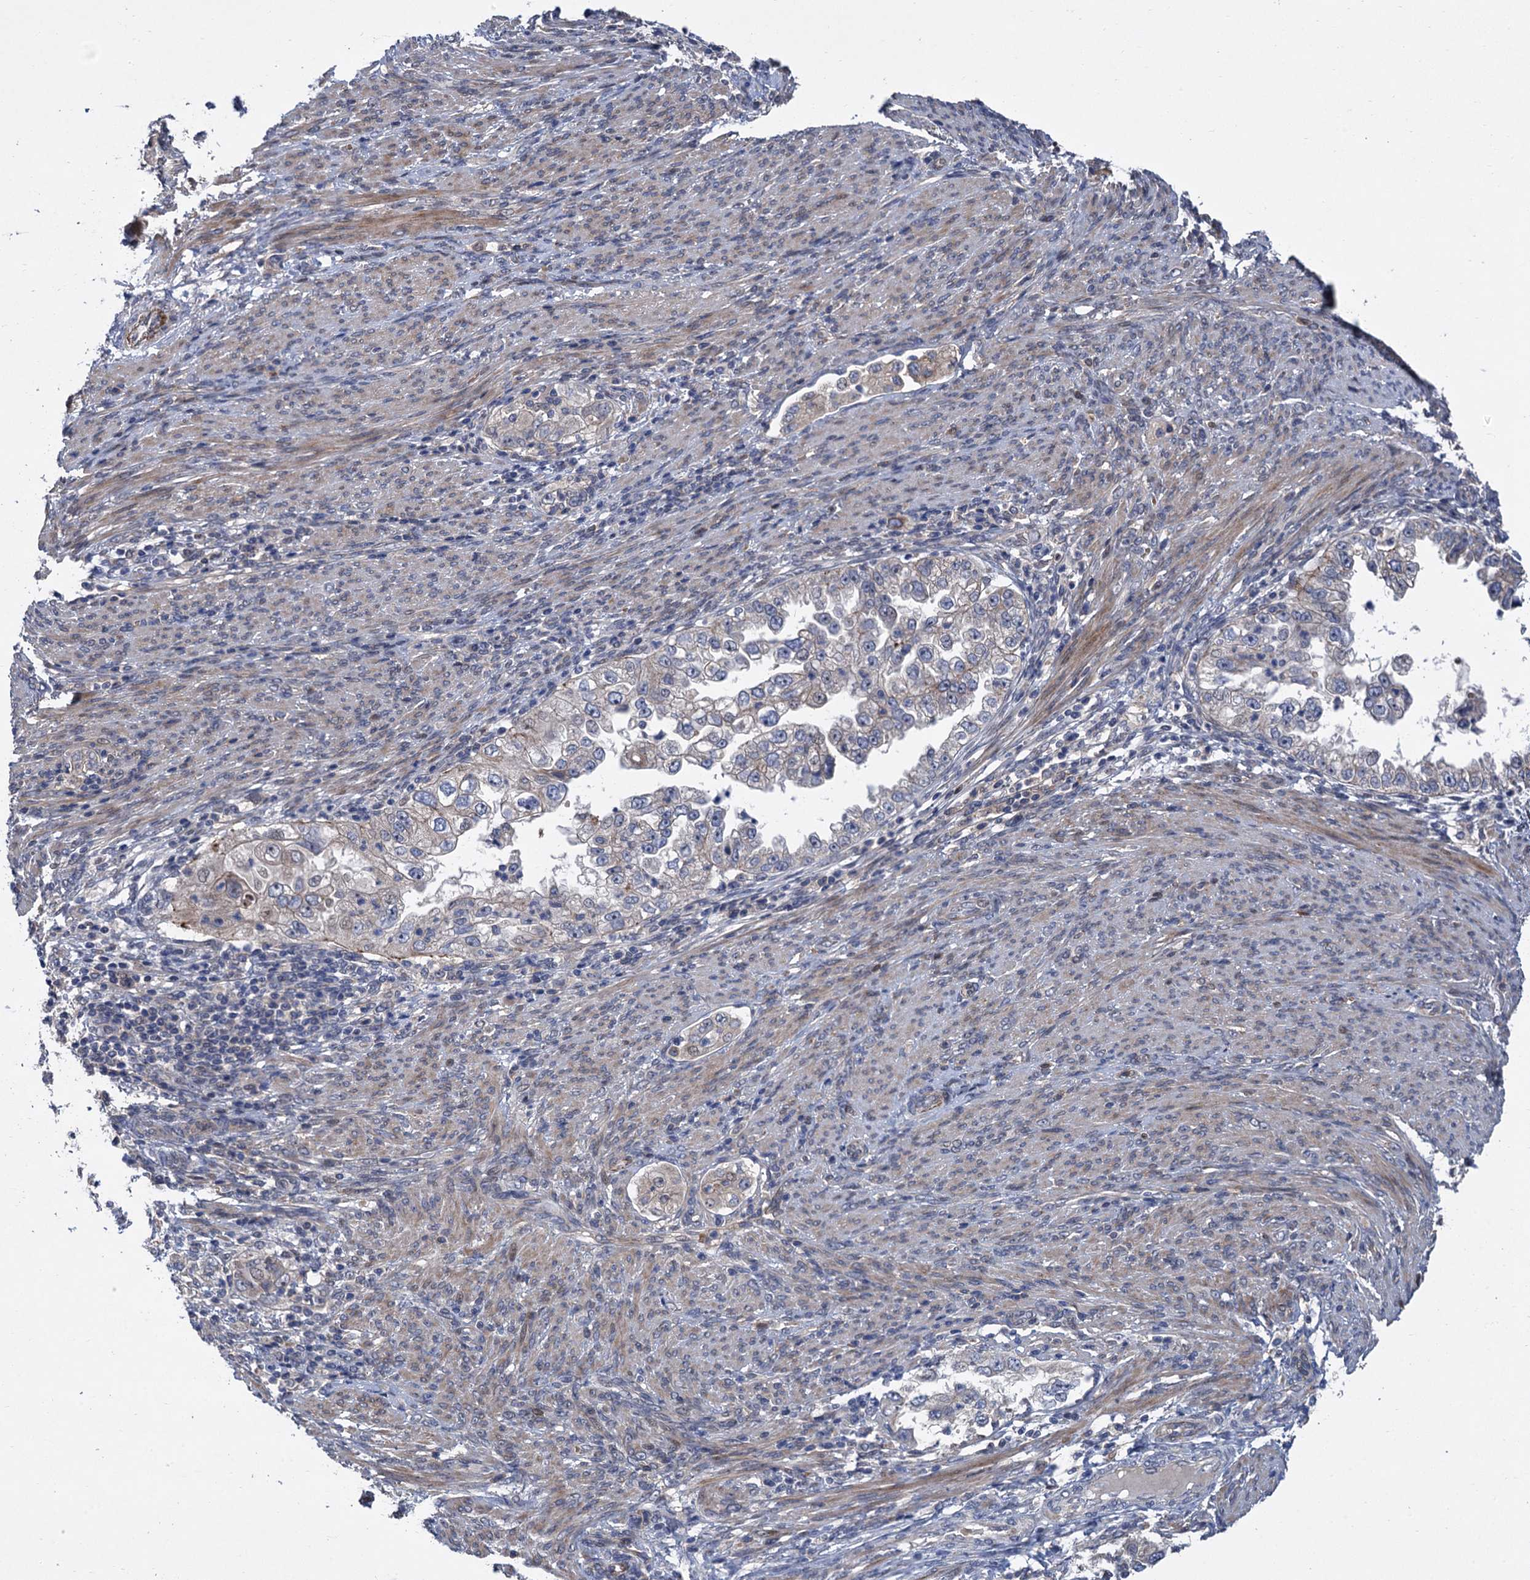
{"staining": {"intensity": "weak", "quantity": "<25%", "location": "cytoplasmic/membranous"}, "tissue": "endometrial cancer", "cell_type": "Tumor cells", "image_type": "cancer", "snomed": [{"axis": "morphology", "description": "Adenocarcinoma, NOS"}, {"axis": "topography", "description": "Endometrium"}], "caption": "There is no significant staining in tumor cells of adenocarcinoma (endometrial).", "gene": "TRAF7", "patient": {"sex": "female", "age": 85}}